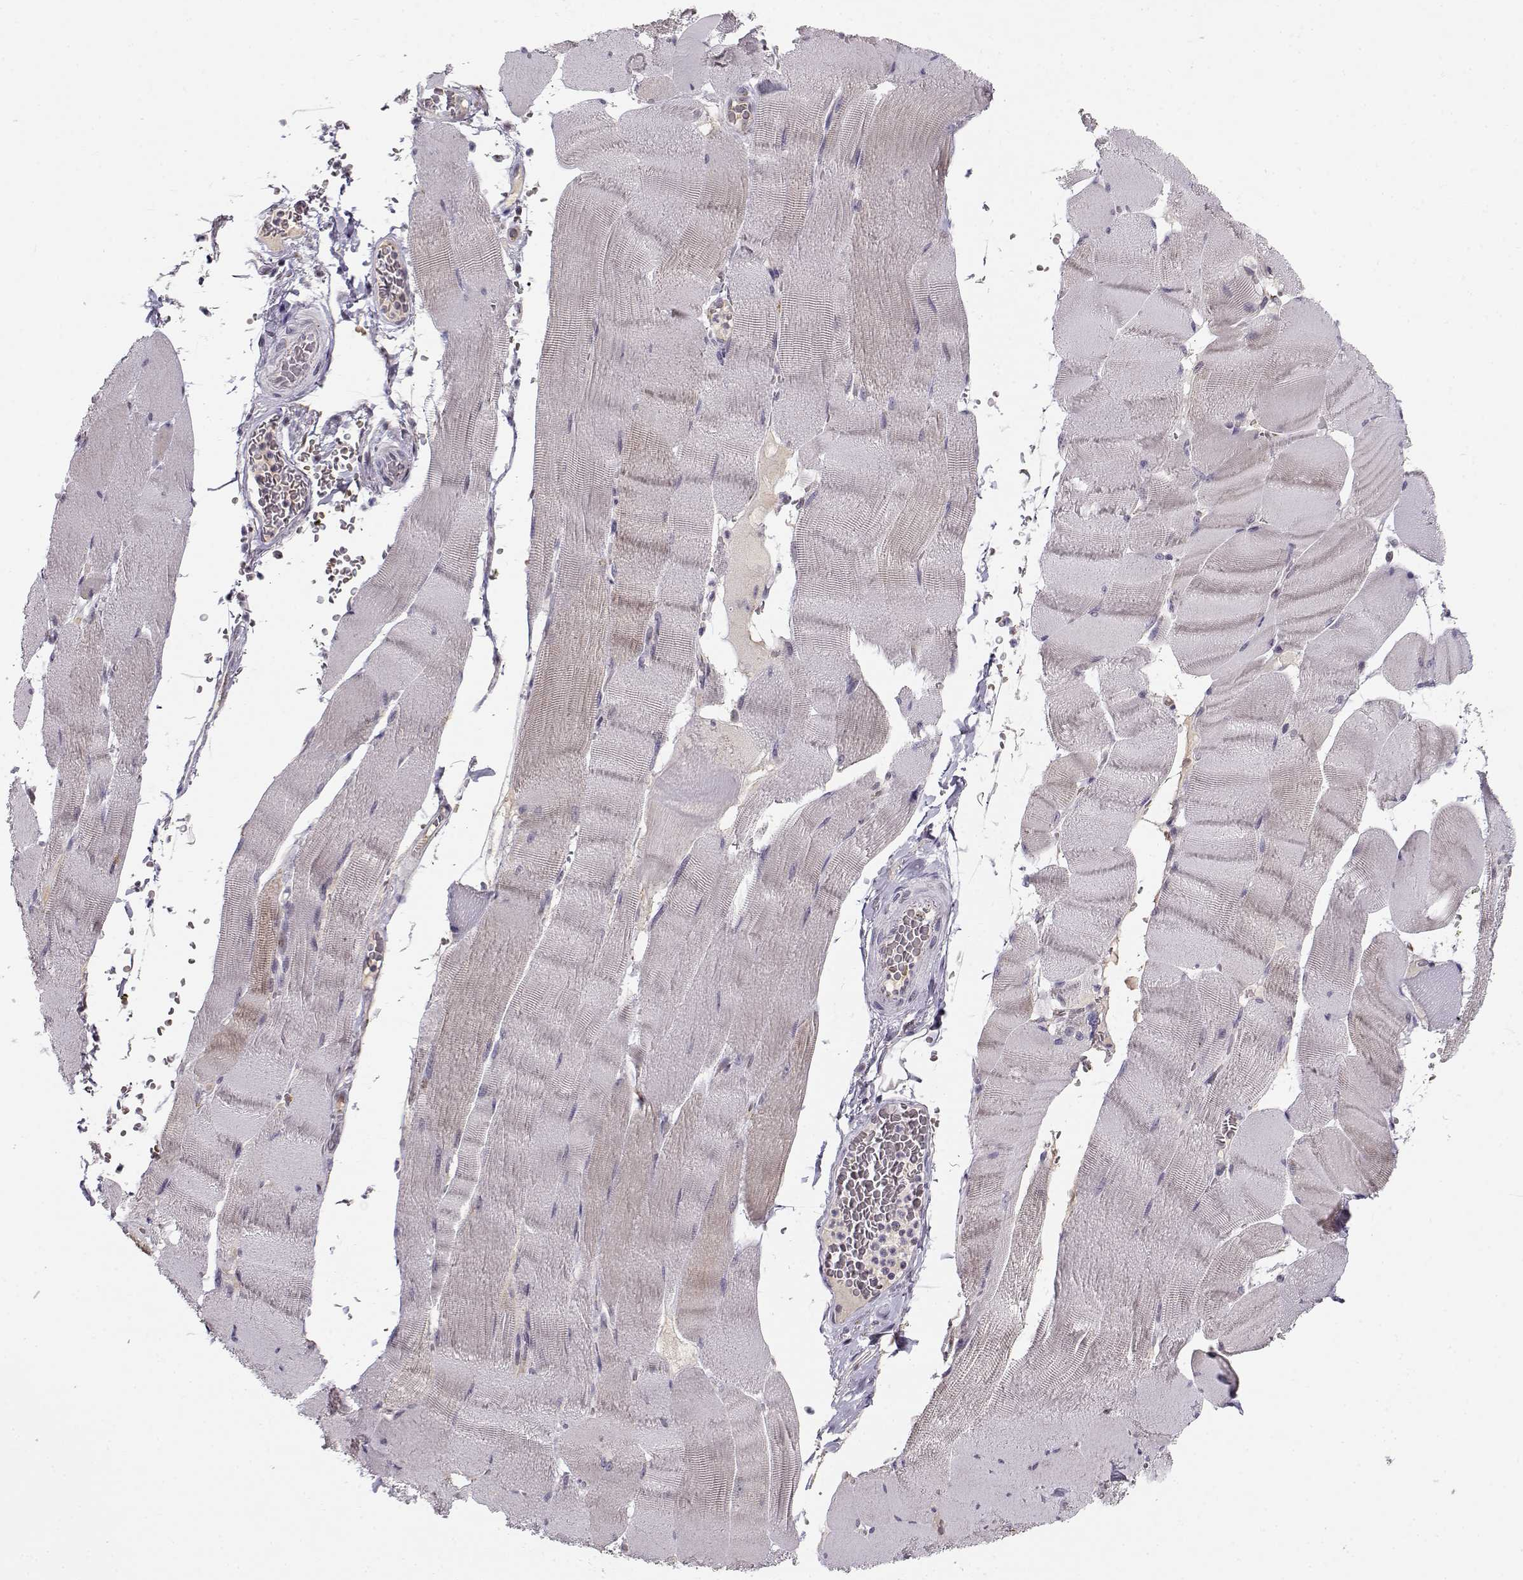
{"staining": {"intensity": "negative", "quantity": "none", "location": "none"}, "tissue": "skeletal muscle", "cell_type": "Myocytes", "image_type": "normal", "snomed": [{"axis": "morphology", "description": "Normal tissue, NOS"}, {"axis": "topography", "description": "Skeletal muscle"}], "caption": "Myocytes are negative for protein expression in unremarkable human skeletal muscle. (Immunohistochemistry, brightfield microscopy, high magnification).", "gene": "SLC4A5", "patient": {"sex": "male", "age": 56}}